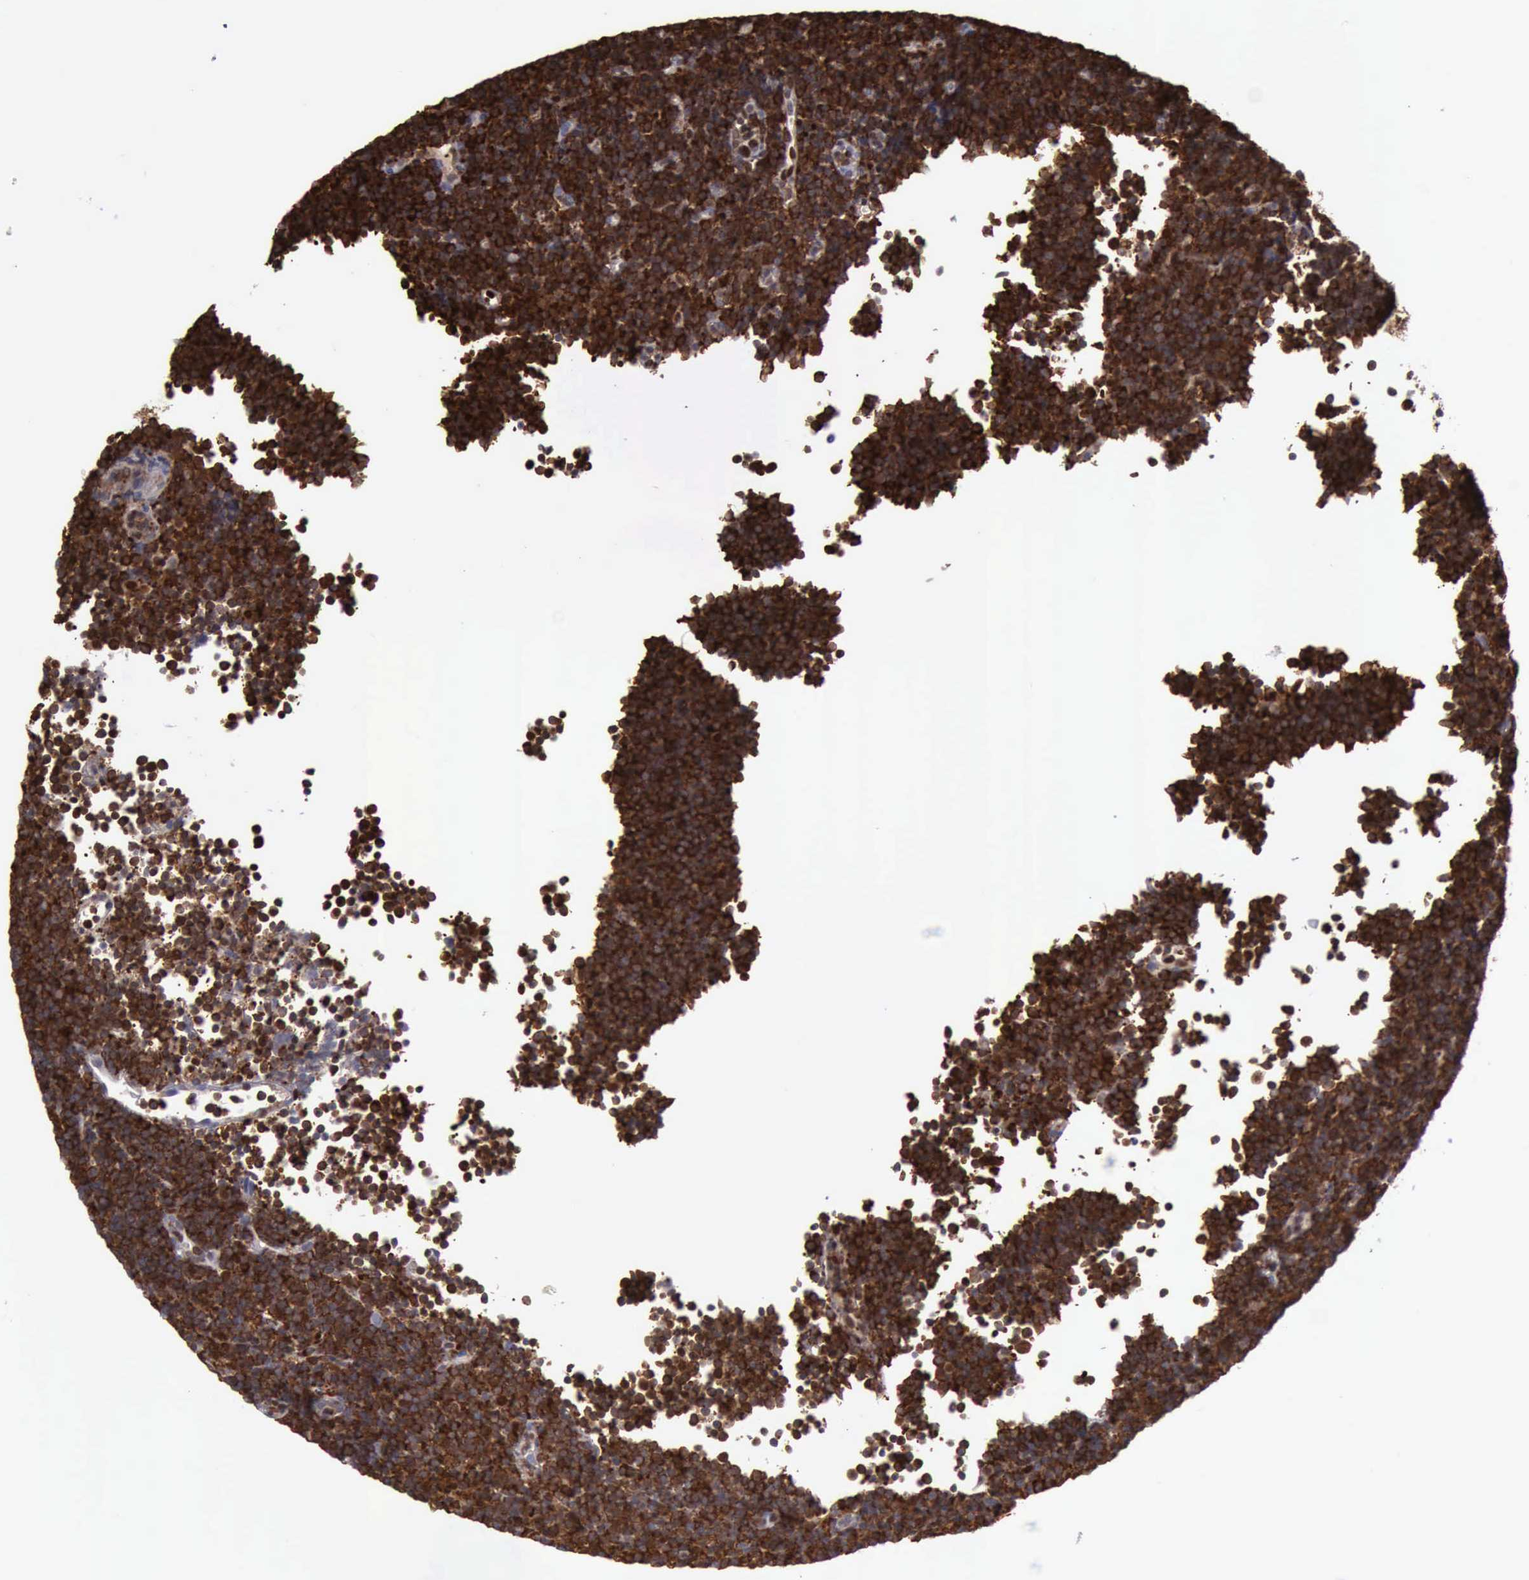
{"staining": {"intensity": "strong", "quantity": ">75%", "location": "cytoplasmic/membranous,nuclear"}, "tissue": "lymphoma", "cell_type": "Tumor cells", "image_type": "cancer", "snomed": [{"axis": "morphology", "description": "Malignant lymphoma, non-Hodgkin's type, Low grade"}, {"axis": "topography", "description": "Lymph node"}], "caption": "Immunohistochemical staining of low-grade malignant lymphoma, non-Hodgkin's type reveals high levels of strong cytoplasmic/membranous and nuclear protein expression in about >75% of tumor cells. The staining was performed using DAB, with brown indicating positive protein expression. Nuclei are stained blue with hematoxylin.", "gene": "PDCD4", "patient": {"sex": "male", "age": 57}}